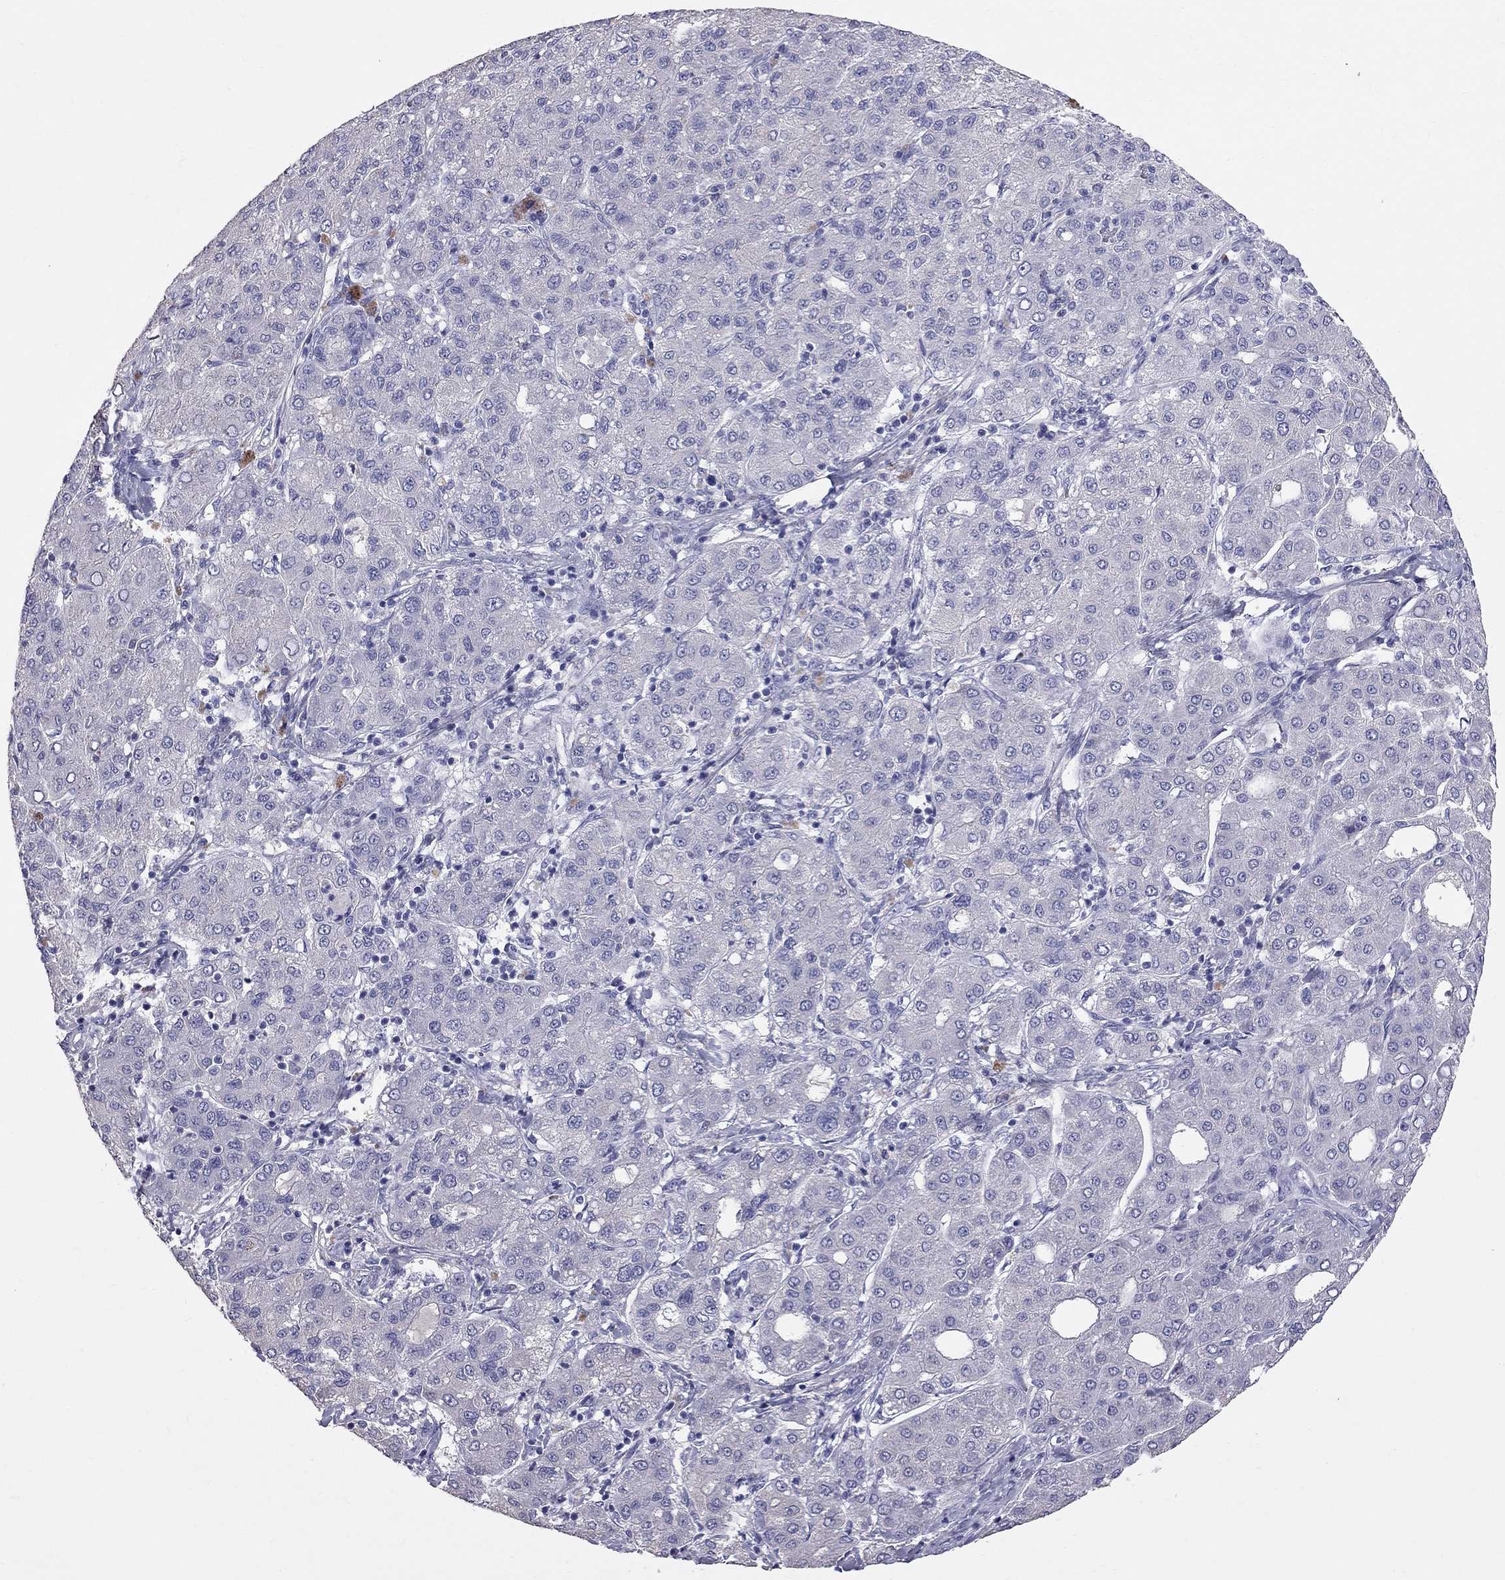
{"staining": {"intensity": "negative", "quantity": "none", "location": "none"}, "tissue": "liver cancer", "cell_type": "Tumor cells", "image_type": "cancer", "snomed": [{"axis": "morphology", "description": "Carcinoma, Hepatocellular, NOS"}, {"axis": "topography", "description": "Liver"}], "caption": "Tumor cells are negative for brown protein staining in liver hepatocellular carcinoma. Nuclei are stained in blue.", "gene": "CFAP91", "patient": {"sex": "male", "age": 65}}